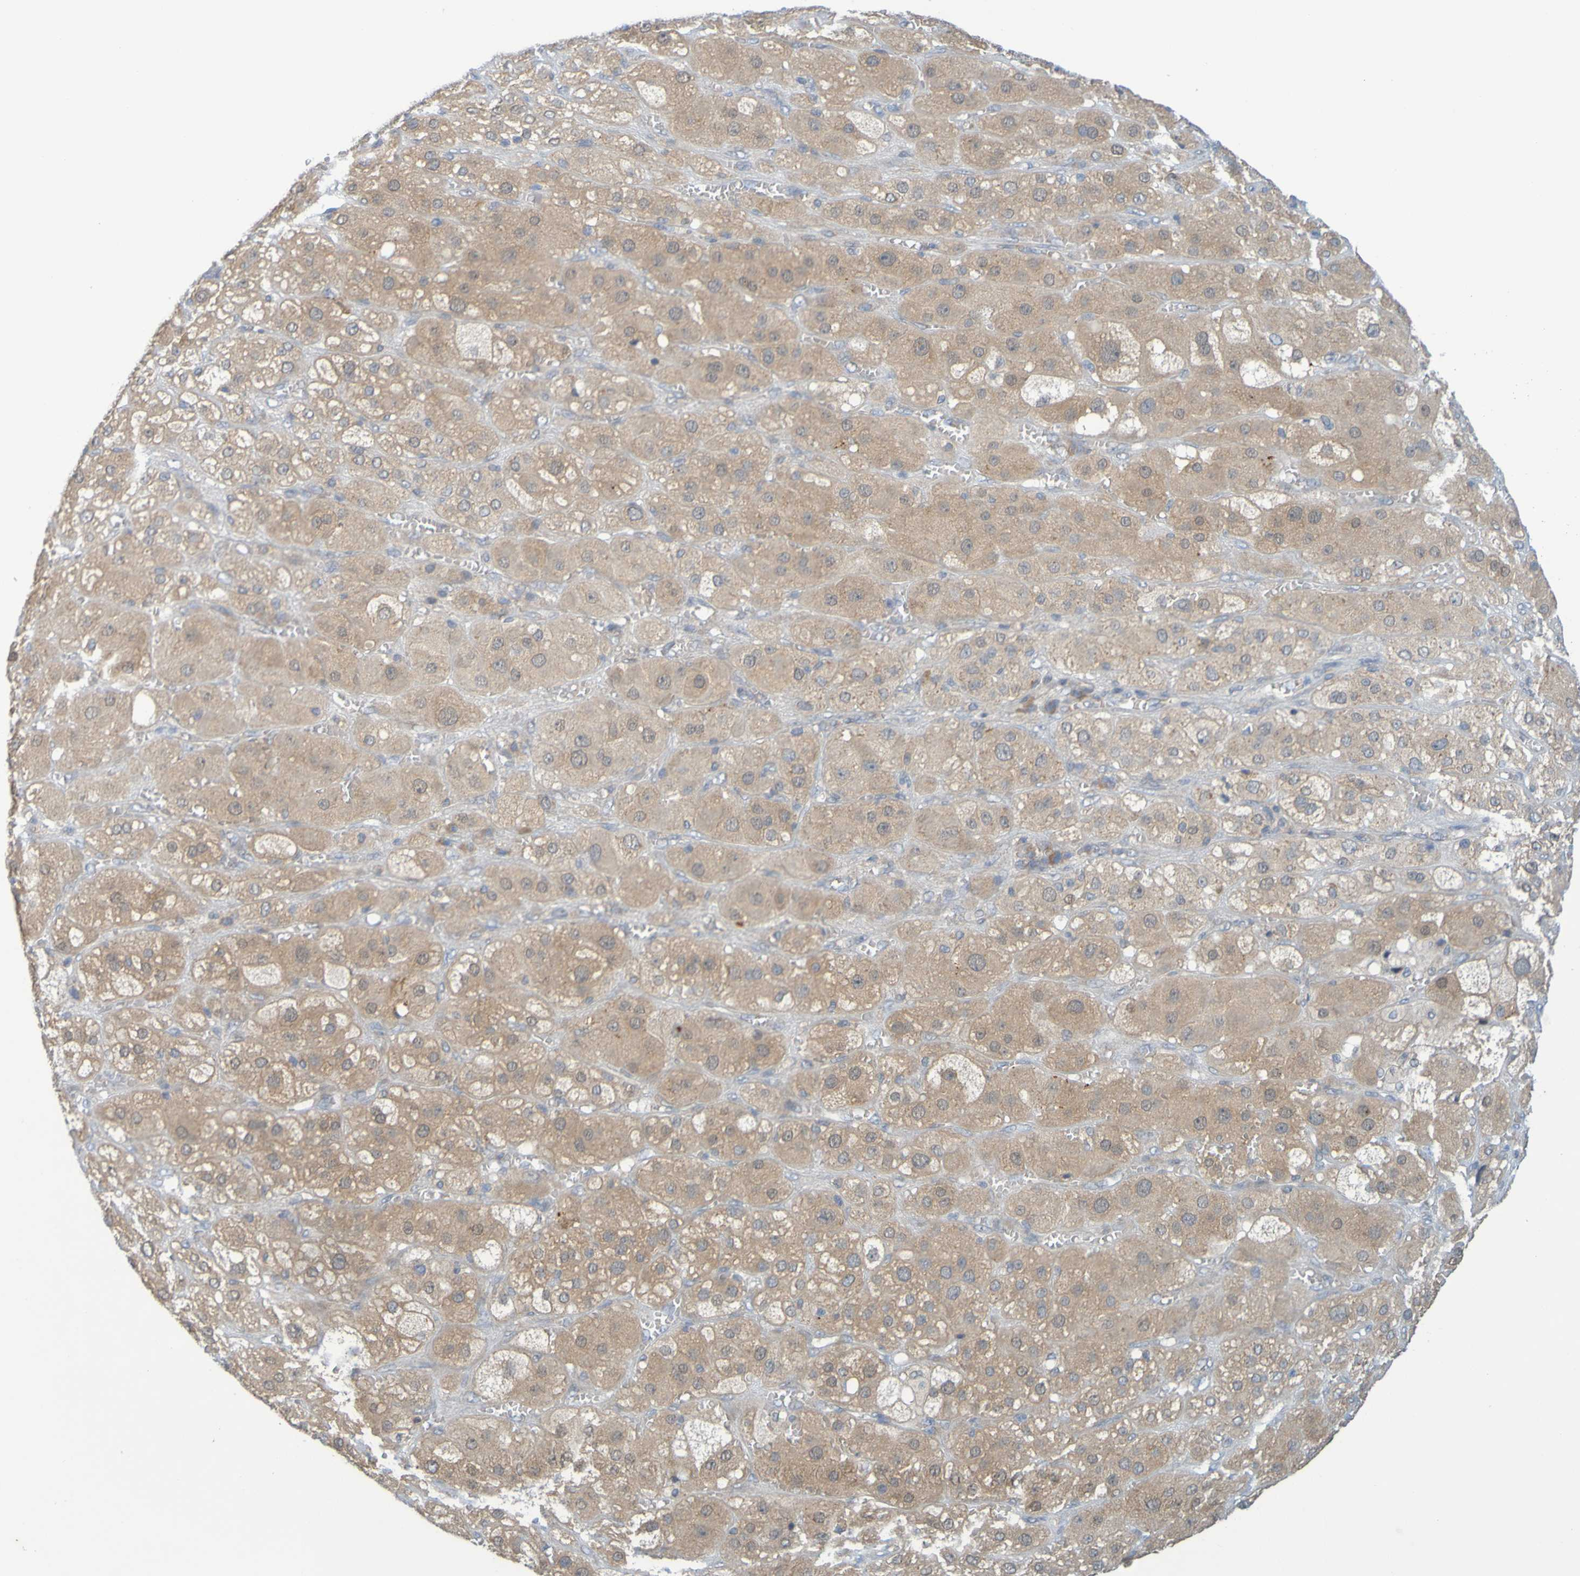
{"staining": {"intensity": "moderate", "quantity": ">75%", "location": "cytoplasmic/membranous,nuclear"}, "tissue": "adrenal gland", "cell_type": "Glandular cells", "image_type": "normal", "snomed": [{"axis": "morphology", "description": "Normal tissue, NOS"}, {"axis": "topography", "description": "Adrenal gland"}], "caption": "The image reveals immunohistochemical staining of normal adrenal gland. There is moderate cytoplasmic/membranous,nuclear expression is present in about >75% of glandular cells. (IHC, brightfield microscopy, high magnification).", "gene": "MOGS", "patient": {"sex": "female", "age": 47}}